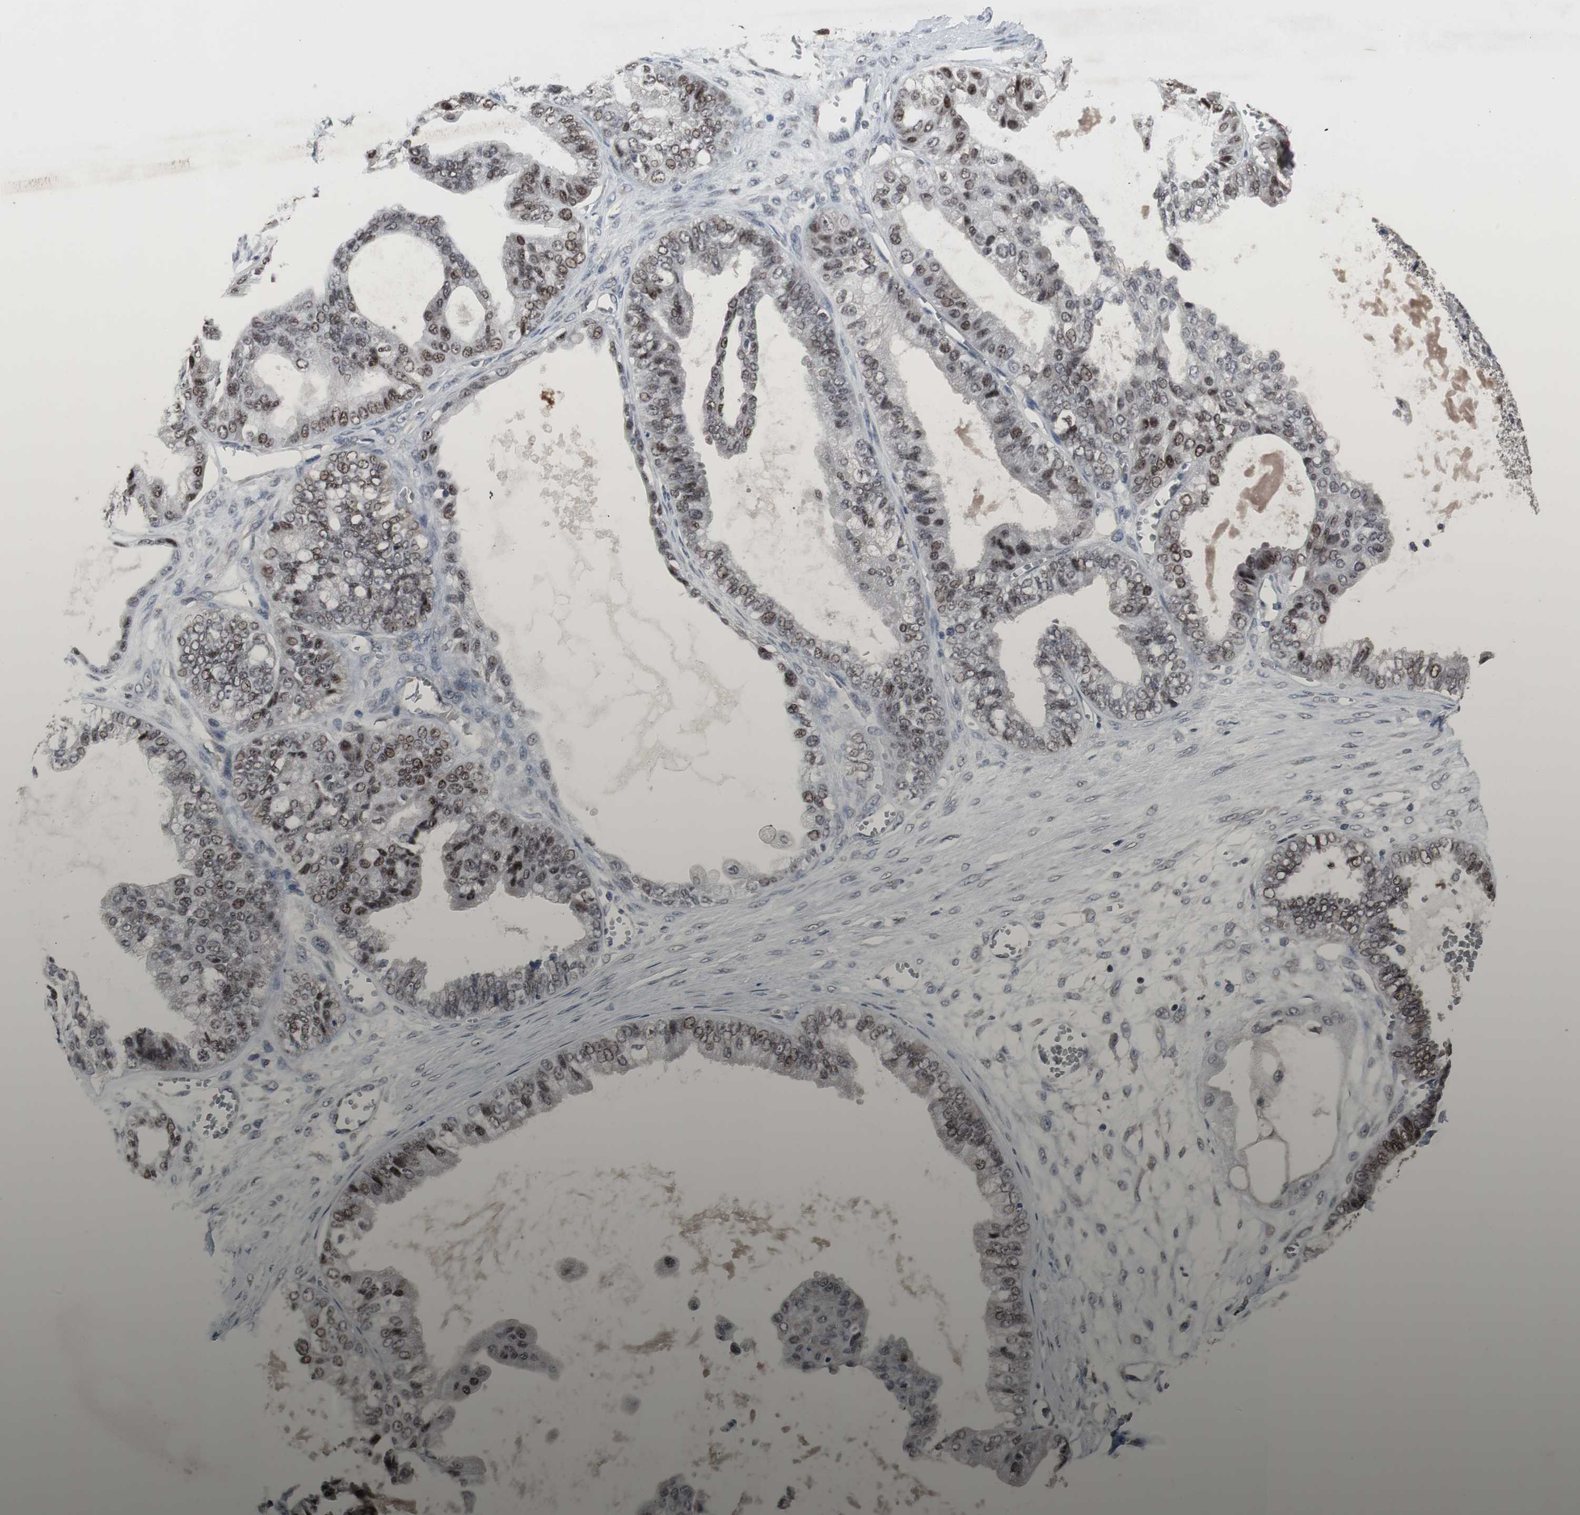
{"staining": {"intensity": "moderate", "quantity": ">75%", "location": "nuclear"}, "tissue": "ovarian cancer", "cell_type": "Tumor cells", "image_type": "cancer", "snomed": [{"axis": "morphology", "description": "Carcinoma, NOS"}, {"axis": "morphology", "description": "Carcinoma, endometroid"}, {"axis": "topography", "description": "Ovary"}], "caption": "DAB (3,3'-diaminobenzidine) immunohistochemical staining of human ovarian cancer (carcinoma) shows moderate nuclear protein staining in approximately >75% of tumor cells.", "gene": "FOXP4", "patient": {"sex": "female", "age": 50}}